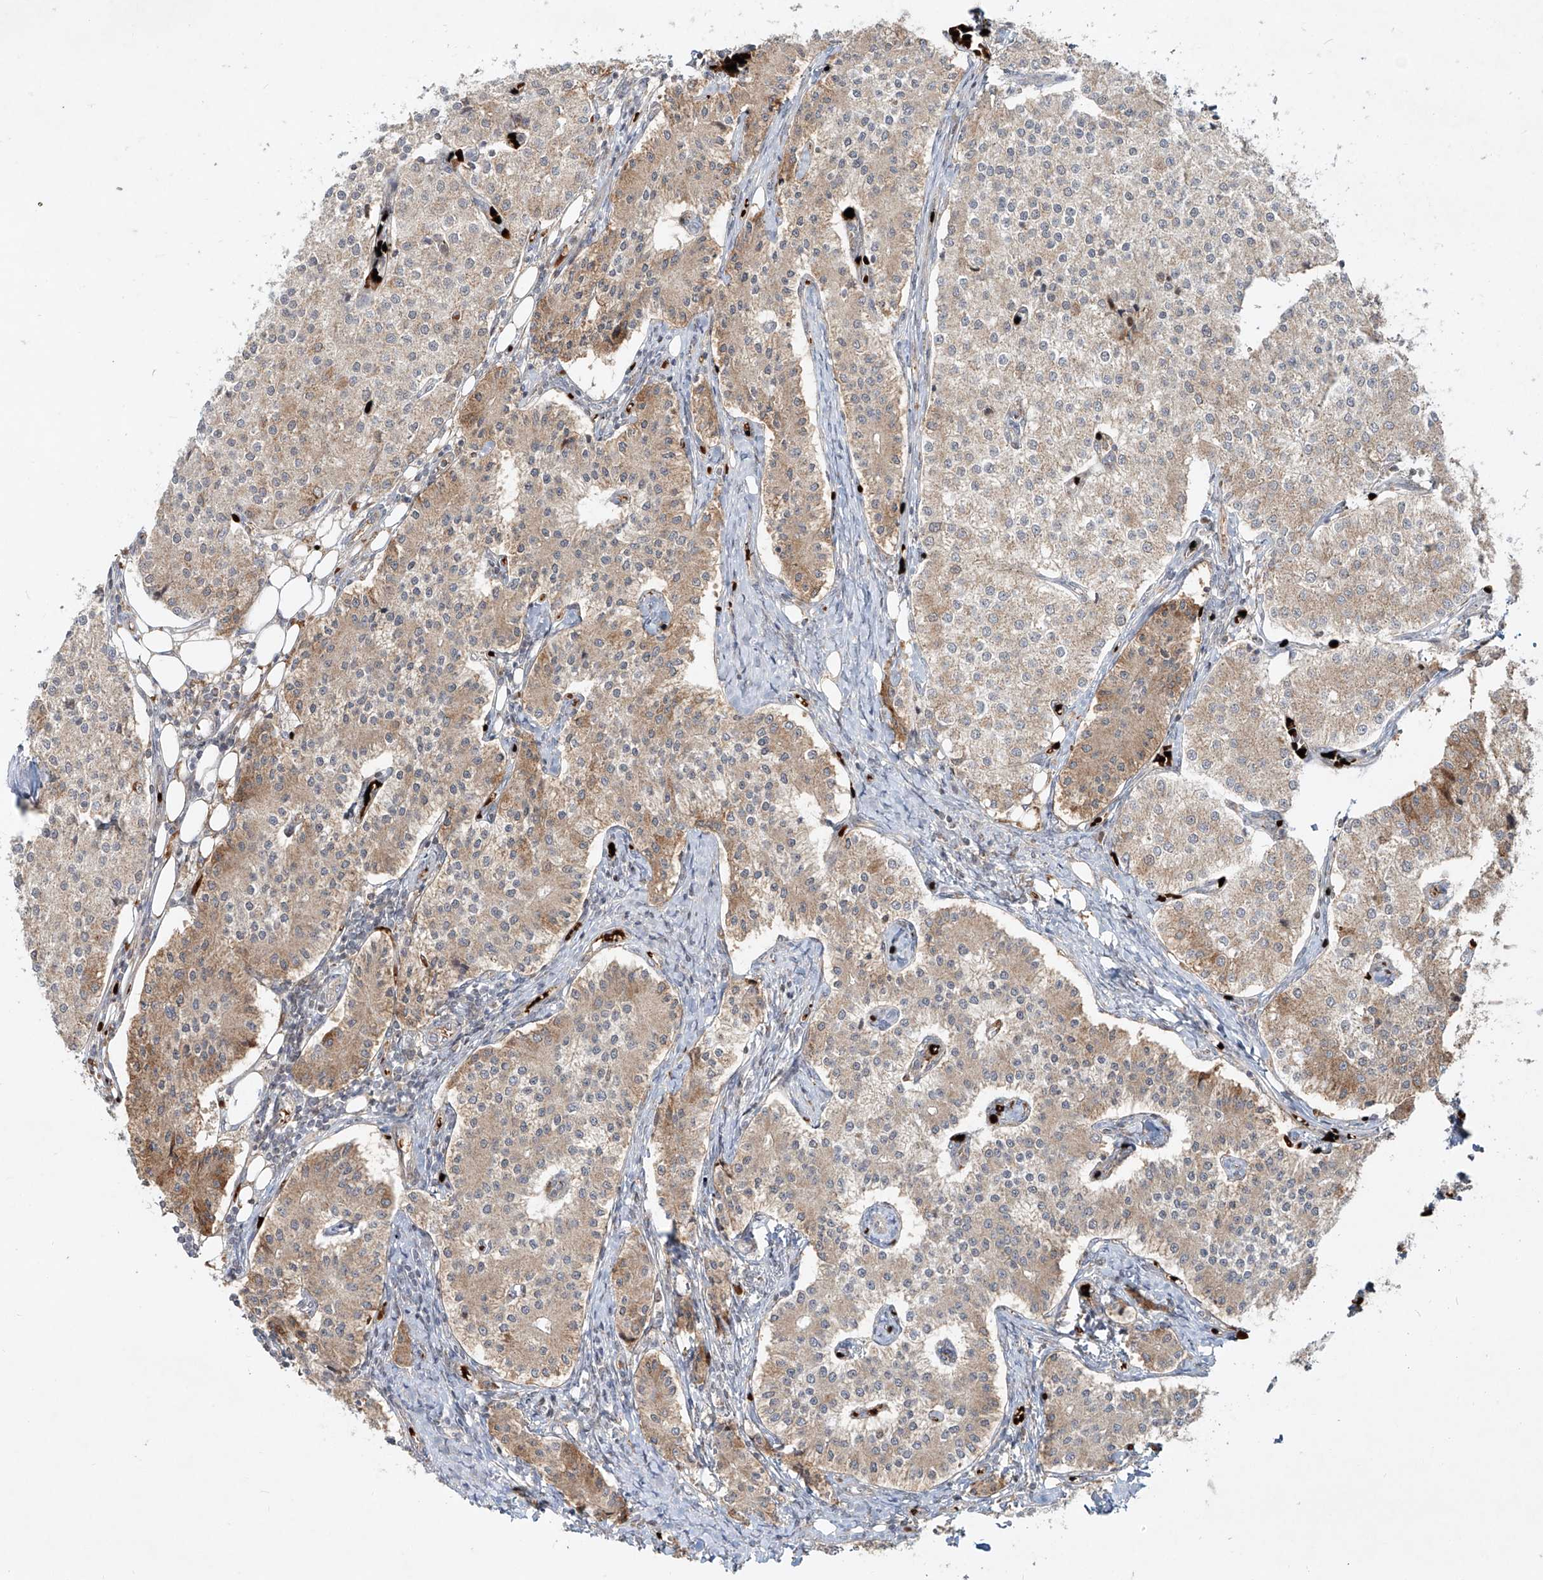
{"staining": {"intensity": "weak", "quantity": ">75%", "location": "cytoplasmic/membranous"}, "tissue": "carcinoid", "cell_type": "Tumor cells", "image_type": "cancer", "snomed": [{"axis": "morphology", "description": "Carcinoid, malignant, NOS"}, {"axis": "topography", "description": "Colon"}], "caption": "Malignant carcinoid was stained to show a protein in brown. There is low levels of weak cytoplasmic/membranous staining in approximately >75% of tumor cells. (brown staining indicates protein expression, while blue staining denotes nuclei).", "gene": "FGD2", "patient": {"sex": "female", "age": 52}}